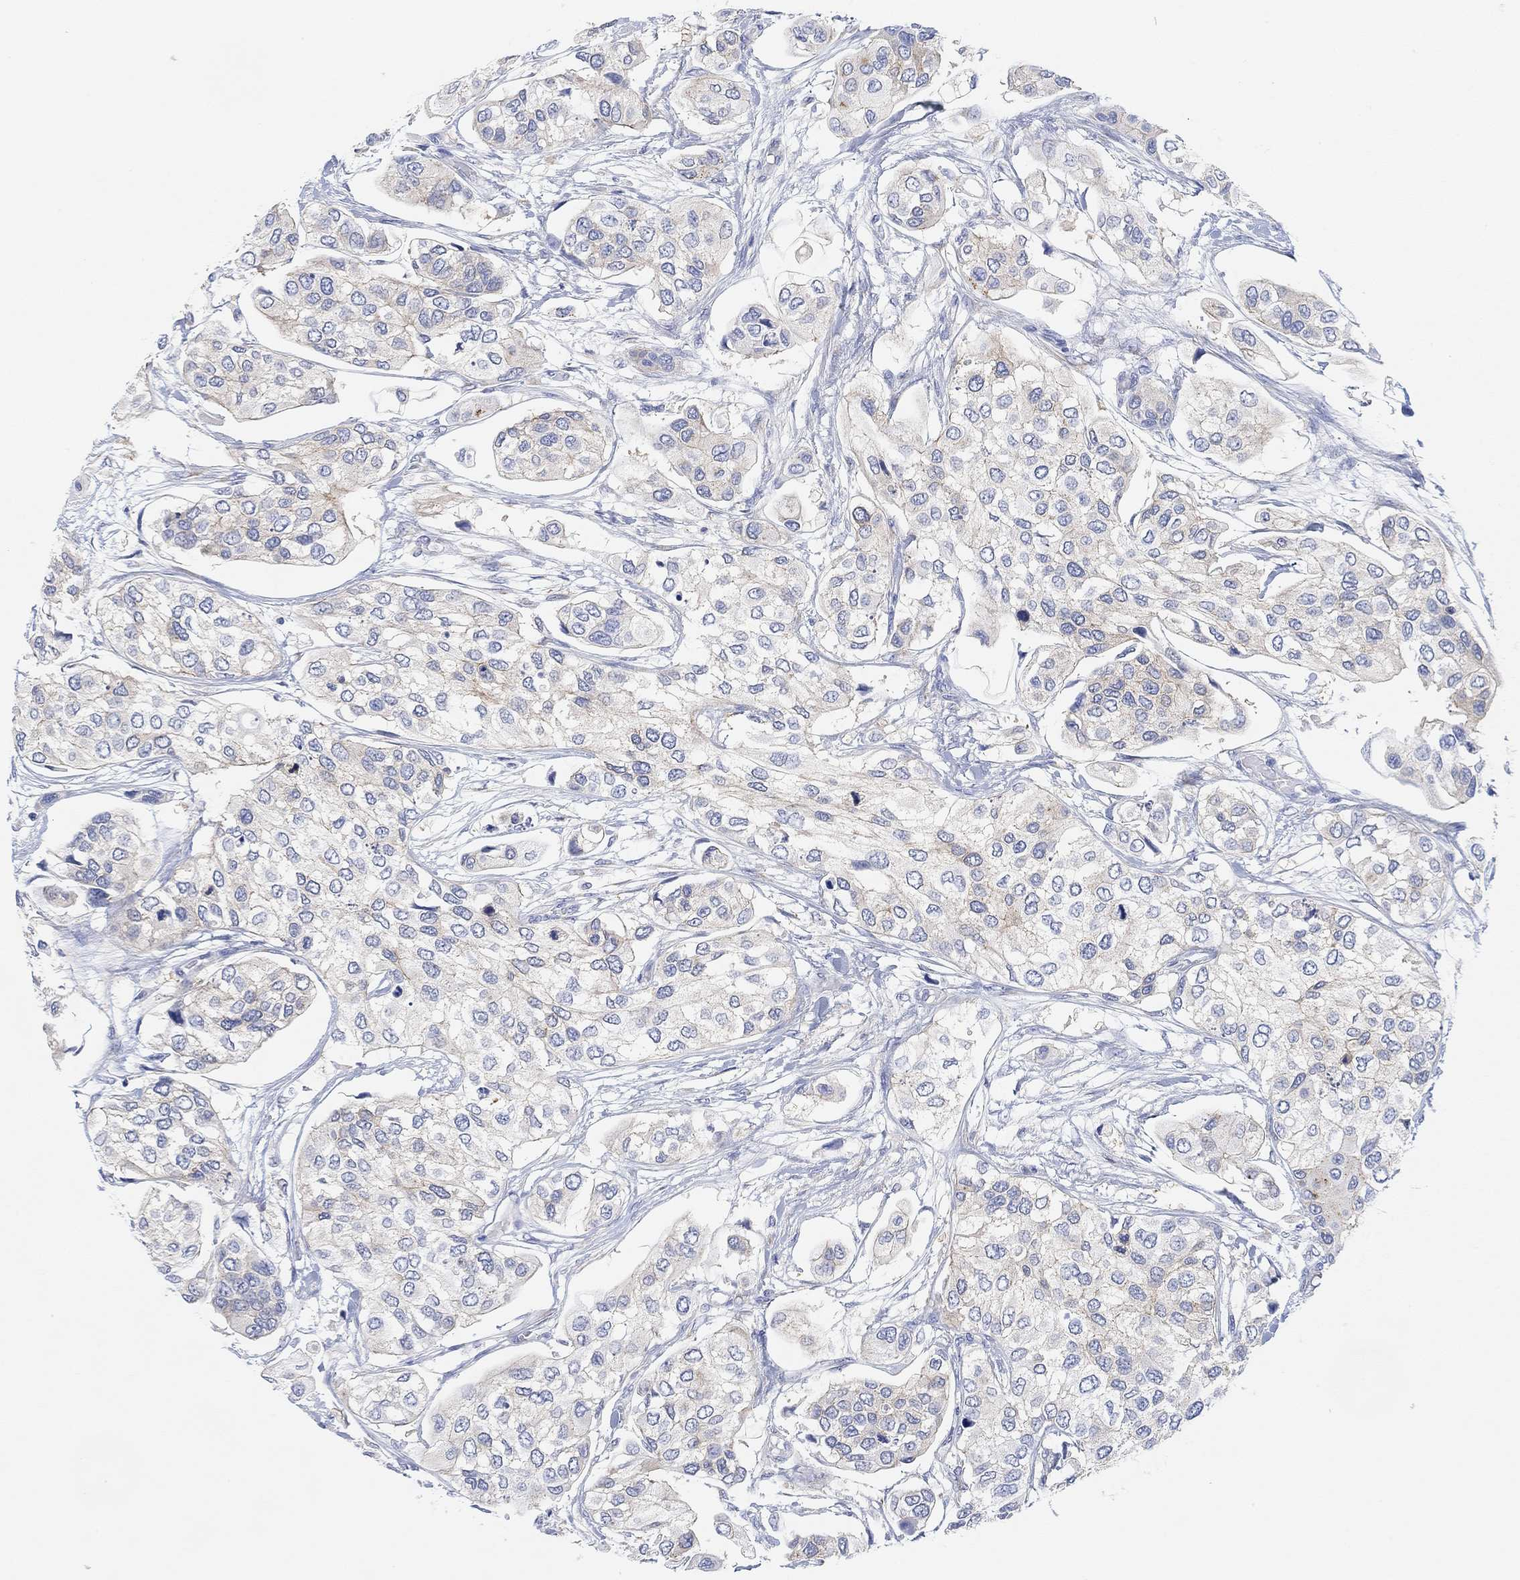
{"staining": {"intensity": "moderate", "quantity": "25%-75%", "location": "cytoplasmic/membranous"}, "tissue": "urothelial cancer", "cell_type": "Tumor cells", "image_type": "cancer", "snomed": [{"axis": "morphology", "description": "Urothelial carcinoma, High grade"}, {"axis": "topography", "description": "Urinary bladder"}], "caption": "The histopathology image exhibits immunohistochemical staining of urothelial cancer. There is moderate cytoplasmic/membranous staining is identified in approximately 25%-75% of tumor cells.", "gene": "RGS1", "patient": {"sex": "male", "age": 77}}